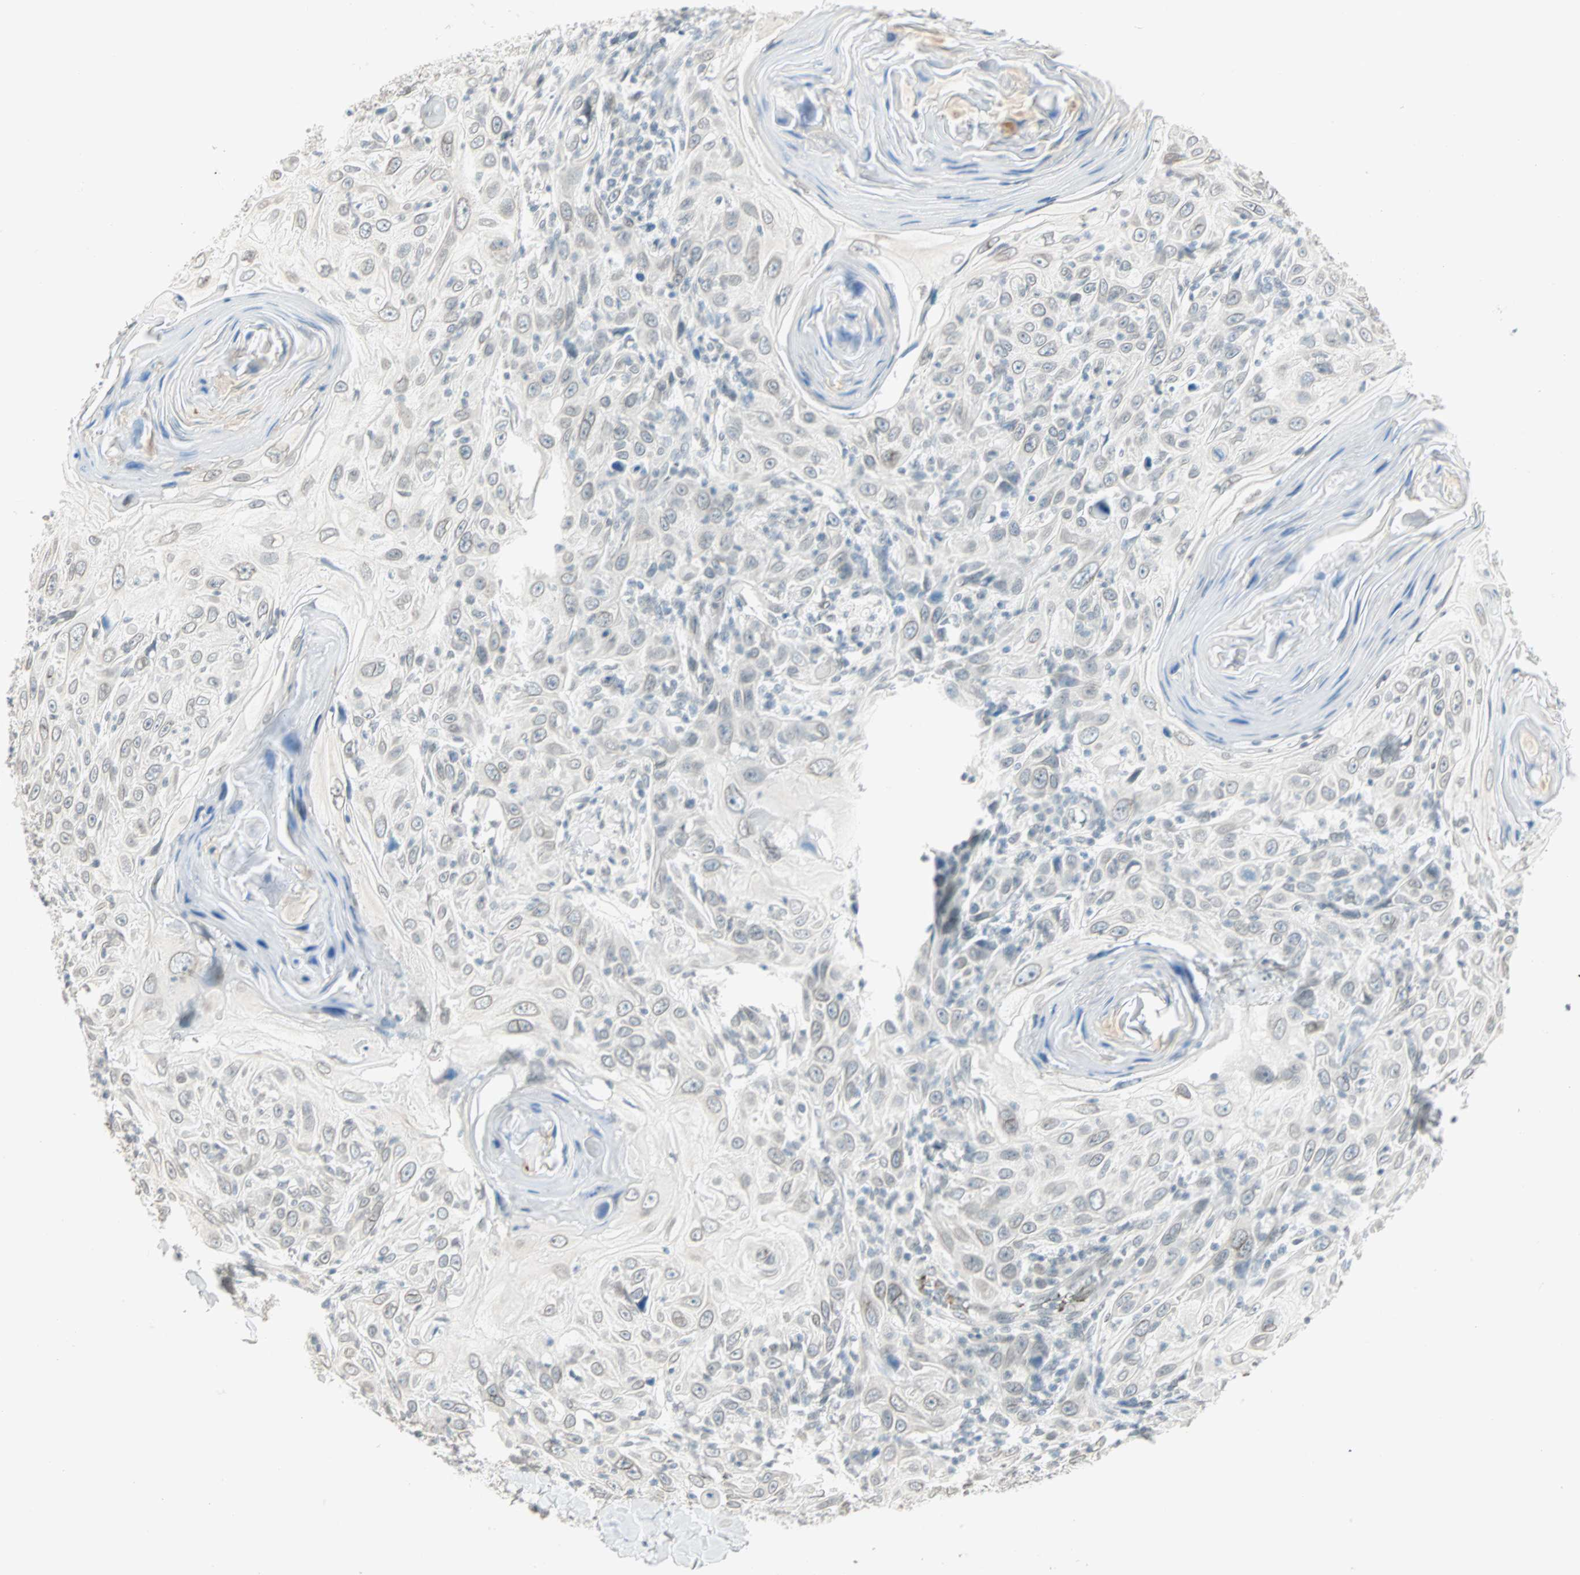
{"staining": {"intensity": "negative", "quantity": "none", "location": "none"}, "tissue": "skin cancer", "cell_type": "Tumor cells", "image_type": "cancer", "snomed": [{"axis": "morphology", "description": "Squamous cell carcinoma, NOS"}, {"axis": "topography", "description": "Skin"}], "caption": "IHC of human squamous cell carcinoma (skin) demonstrates no positivity in tumor cells.", "gene": "BCAN", "patient": {"sex": "female", "age": 88}}